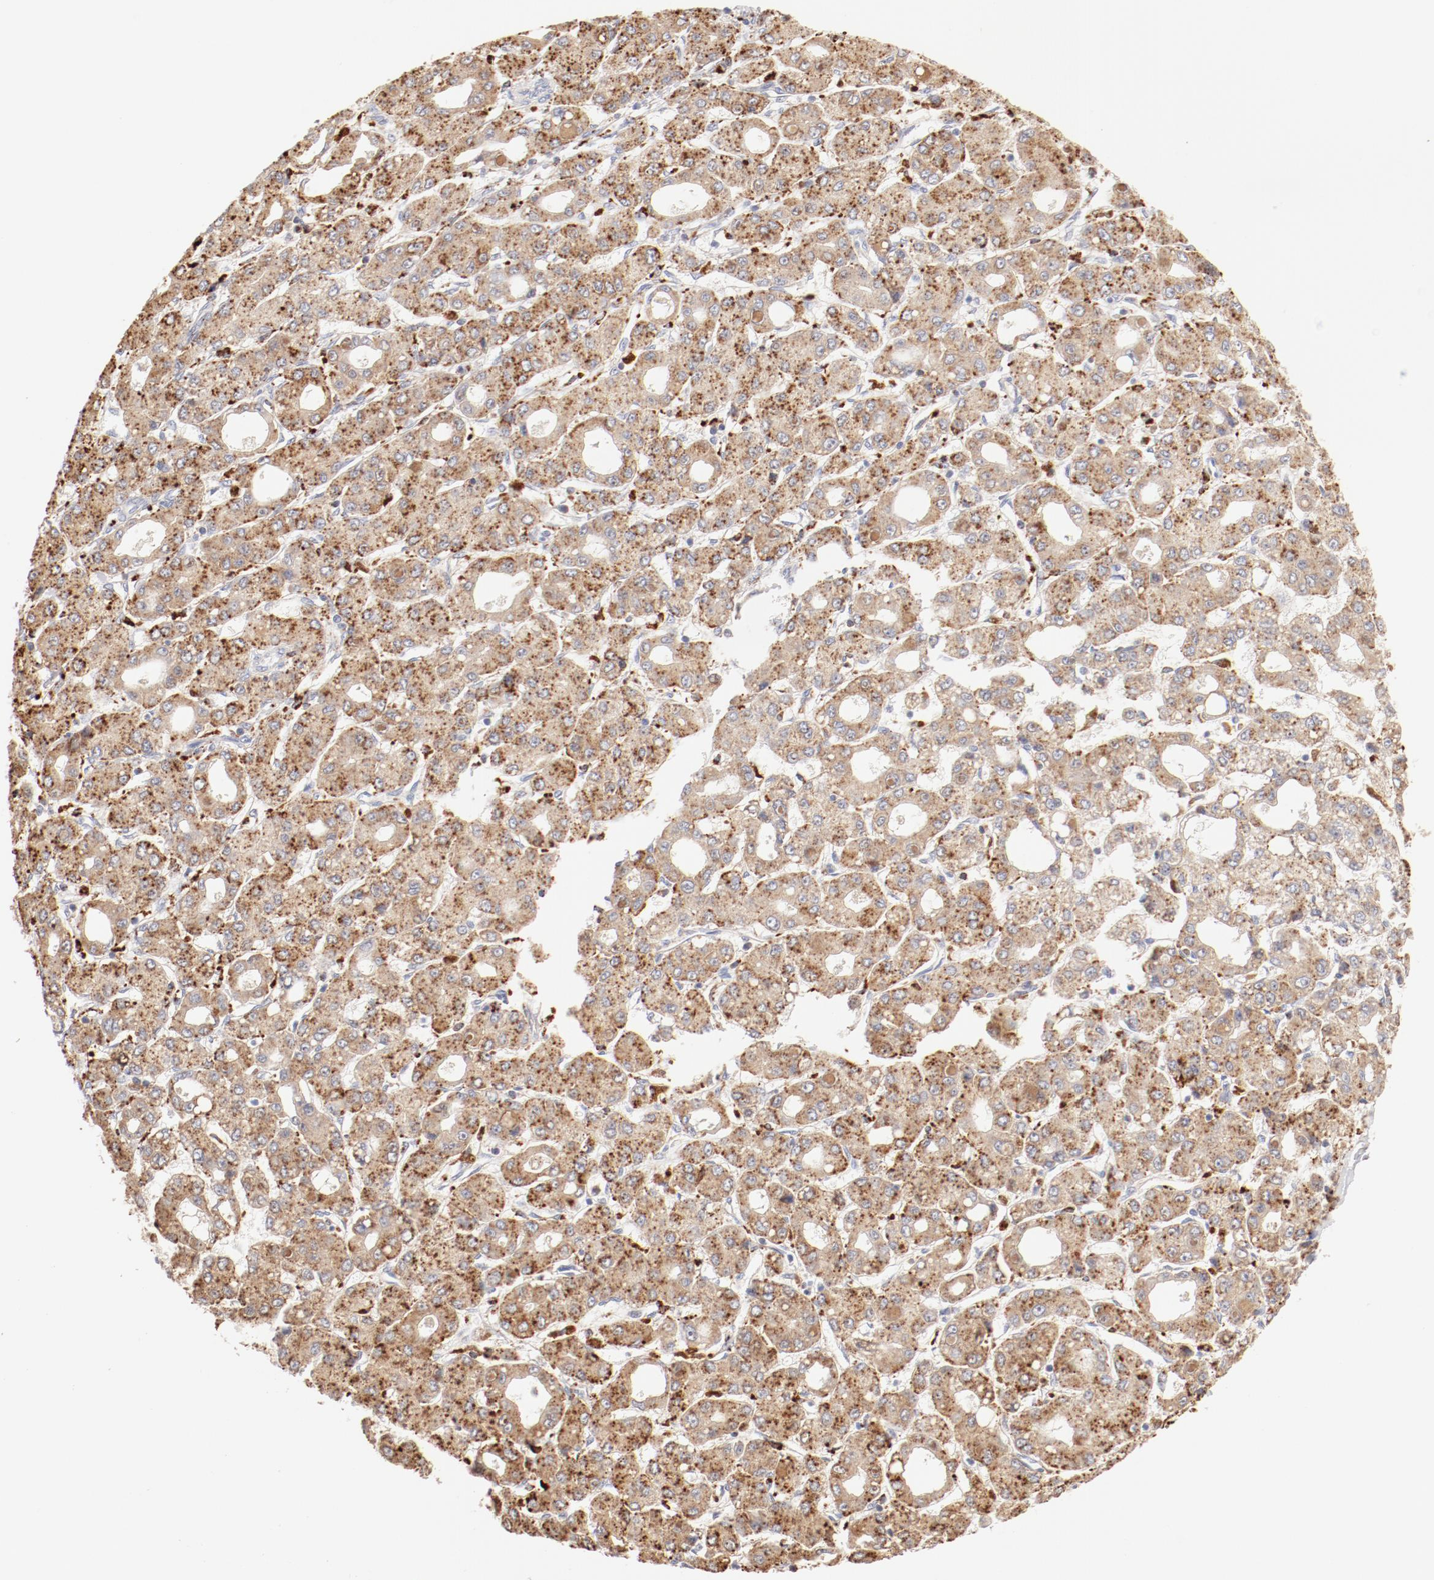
{"staining": {"intensity": "moderate", "quantity": ">75%", "location": "cytoplasmic/membranous"}, "tissue": "liver cancer", "cell_type": "Tumor cells", "image_type": "cancer", "snomed": [{"axis": "morphology", "description": "Carcinoma, Hepatocellular, NOS"}, {"axis": "topography", "description": "Liver"}], "caption": "An immunohistochemistry (IHC) micrograph of tumor tissue is shown. Protein staining in brown highlights moderate cytoplasmic/membranous positivity in liver cancer (hepatocellular carcinoma) within tumor cells.", "gene": "CTSH", "patient": {"sex": "male", "age": 69}}